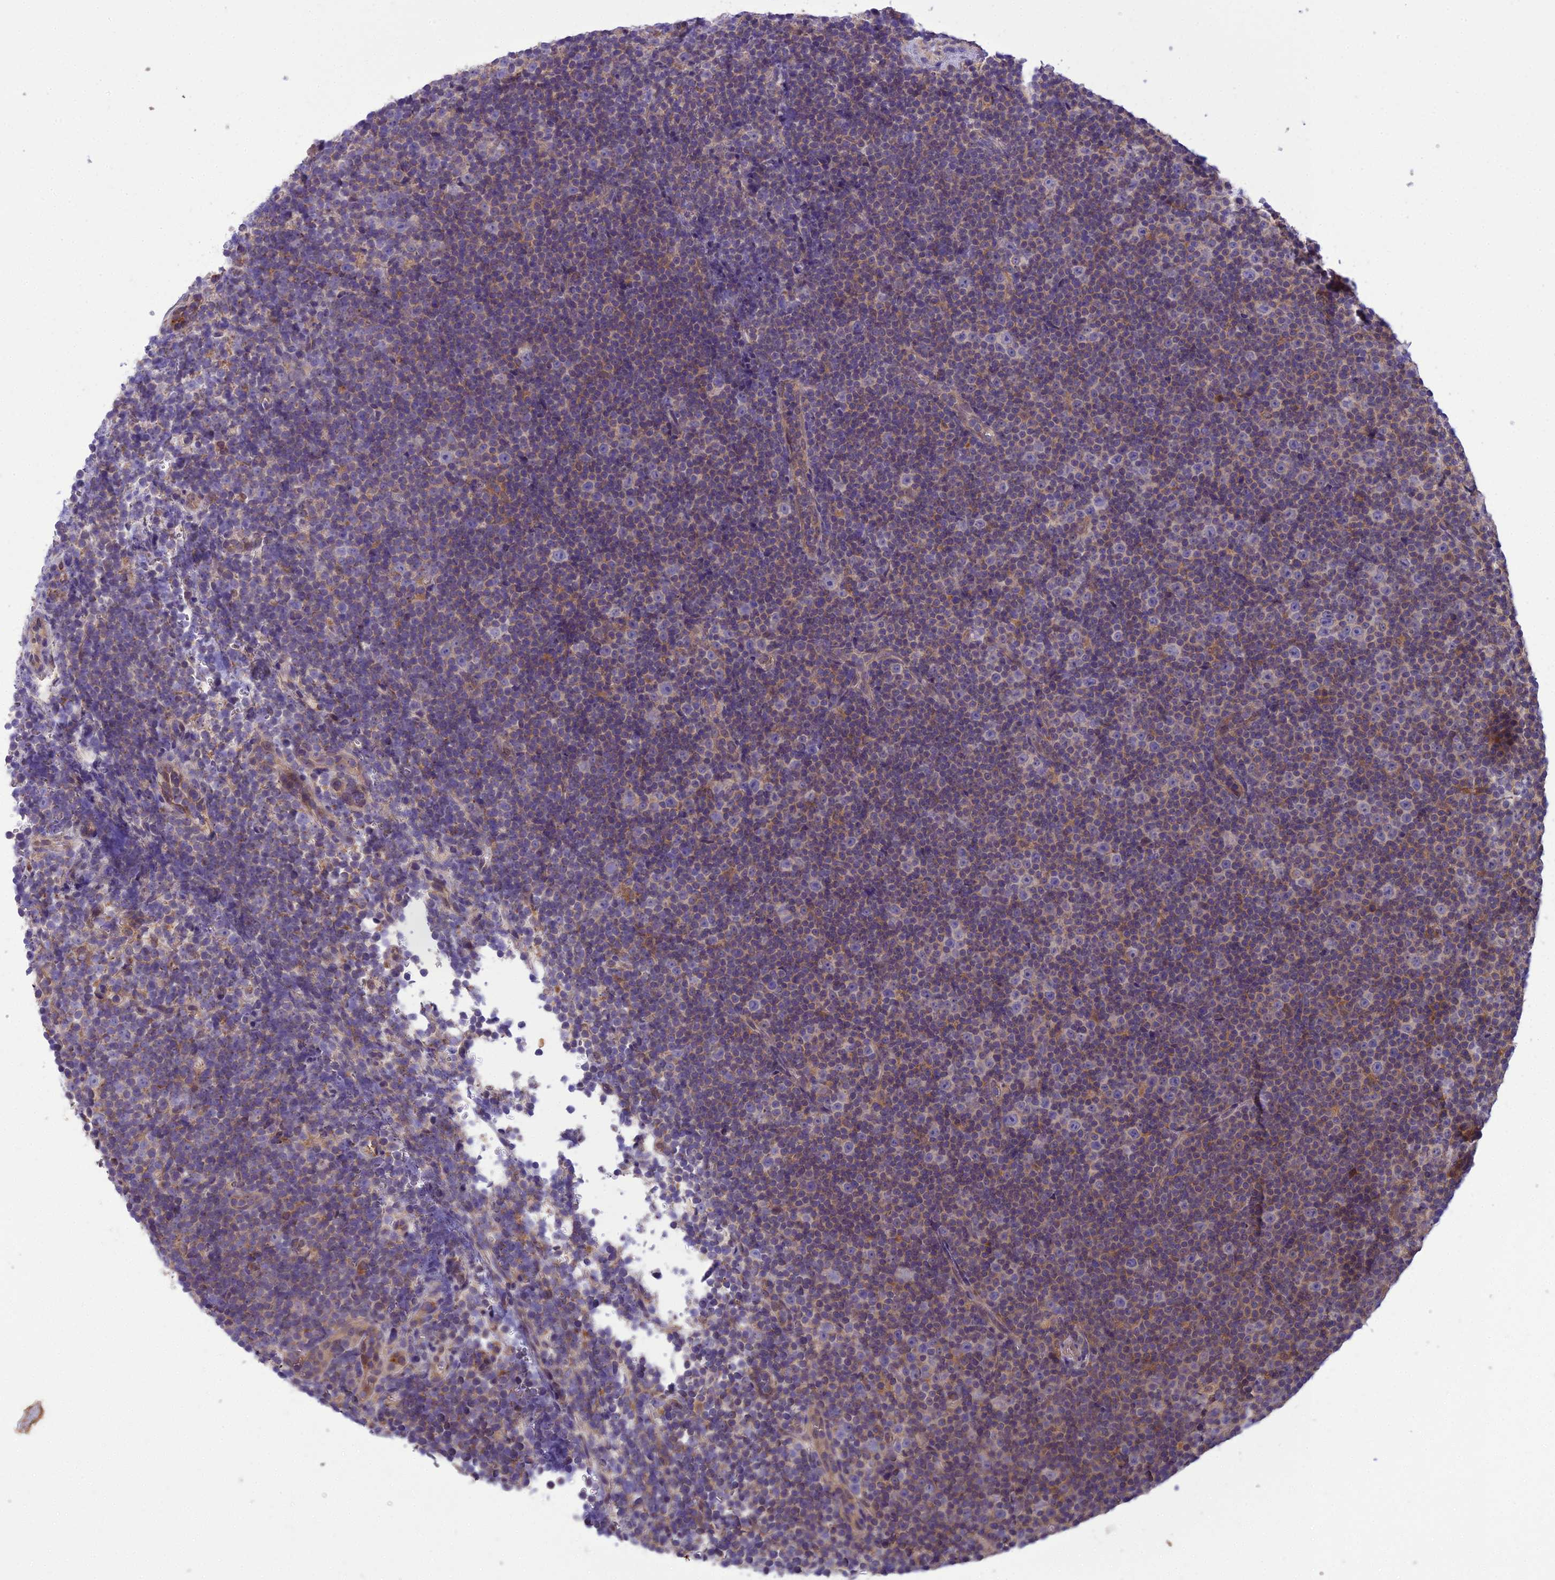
{"staining": {"intensity": "negative", "quantity": "none", "location": "none"}, "tissue": "lymphoma", "cell_type": "Tumor cells", "image_type": "cancer", "snomed": [{"axis": "morphology", "description": "Malignant lymphoma, non-Hodgkin's type, Low grade"}, {"axis": "topography", "description": "Lymph node"}], "caption": "Photomicrograph shows no significant protein positivity in tumor cells of lymphoma.", "gene": "BORCS6", "patient": {"sex": "female", "age": 67}}